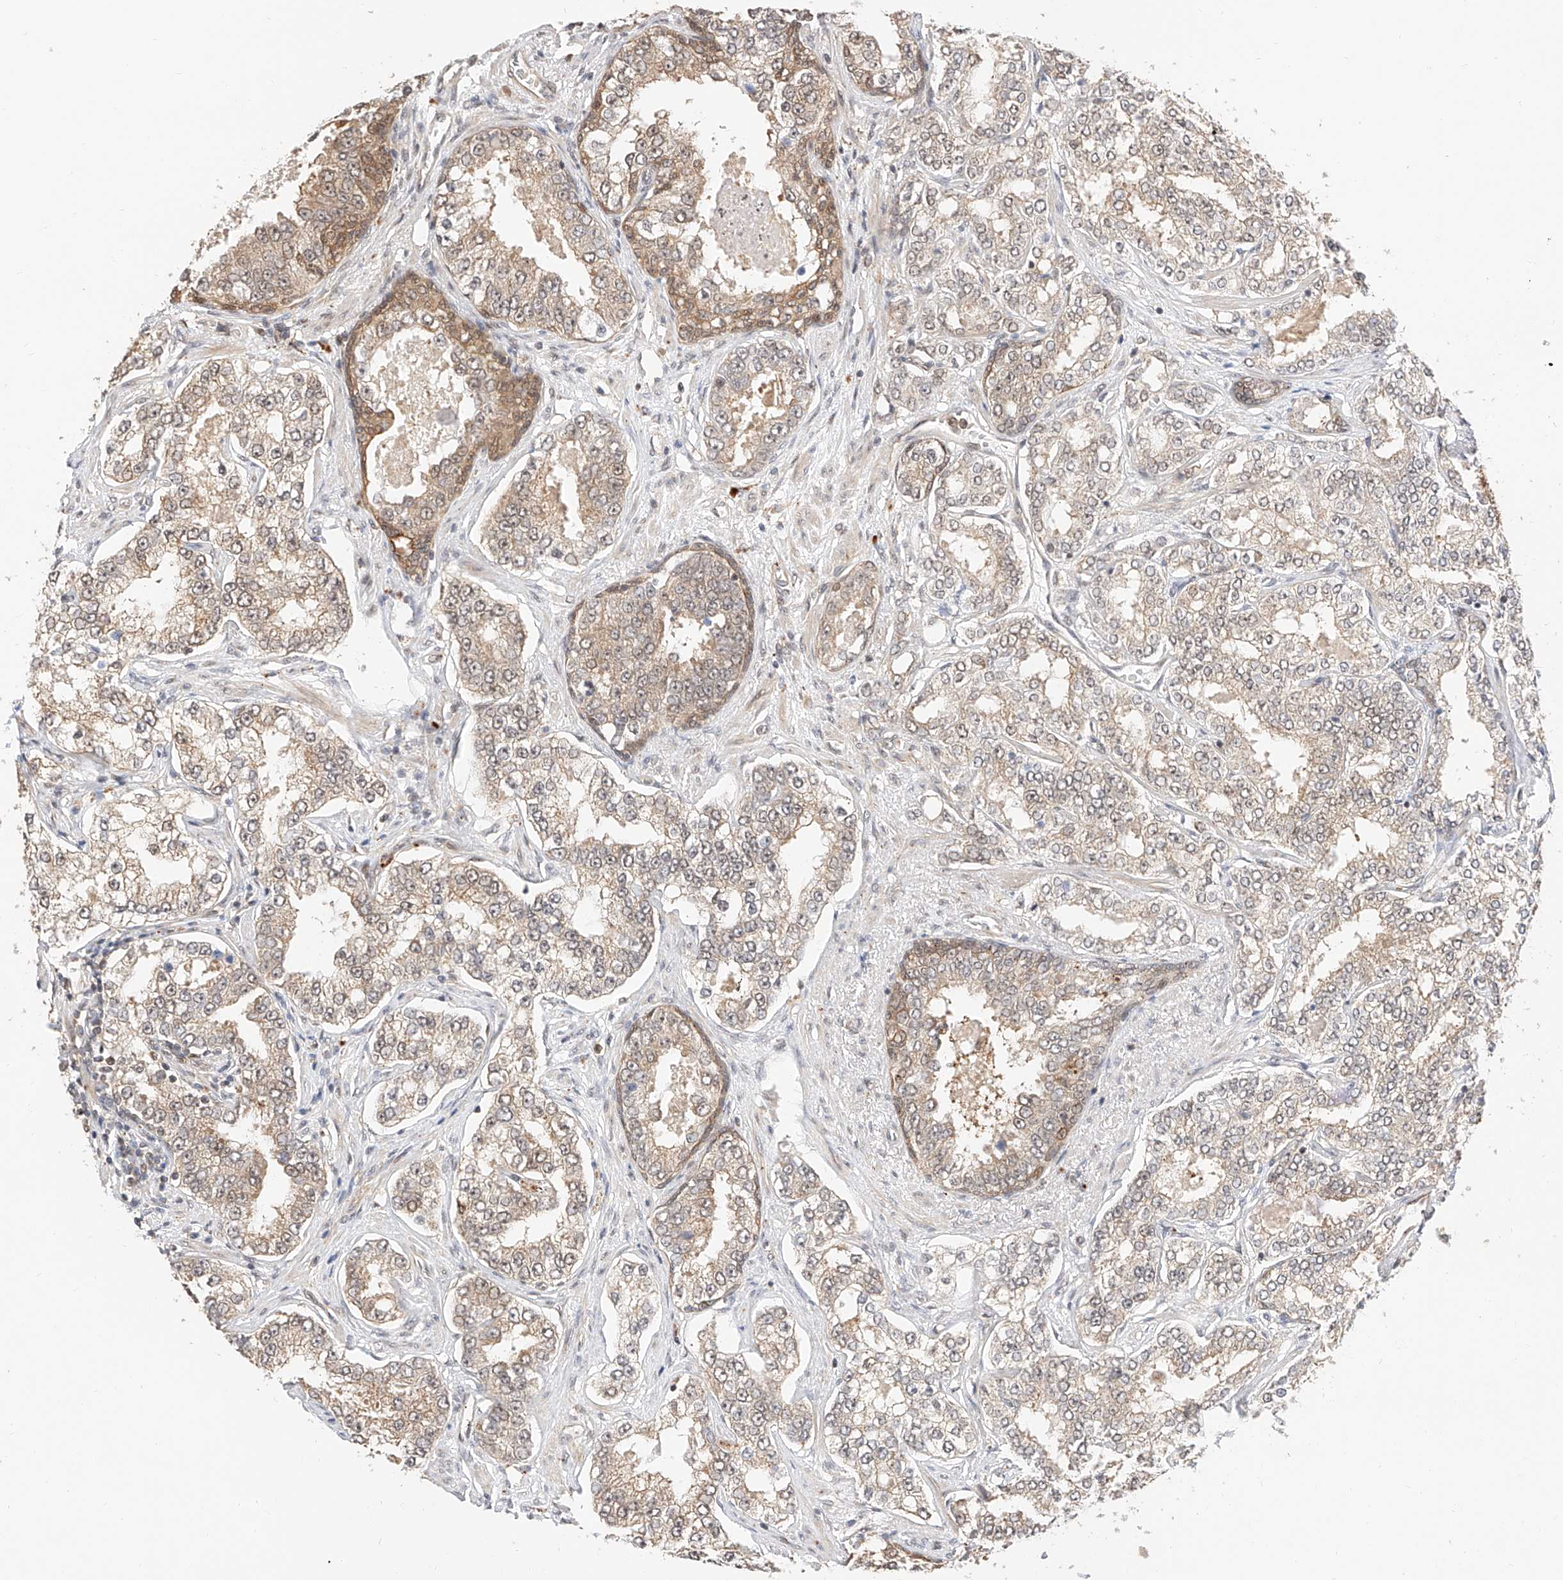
{"staining": {"intensity": "weak", "quantity": "<25%", "location": "cytoplasmic/membranous"}, "tissue": "prostate cancer", "cell_type": "Tumor cells", "image_type": "cancer", "snomed": [{"axis": "morphology", "description": "Normal tissue, NOS"}, {"axis": "morphology", "description": "Adenocarcinoma, High grade"}, {"axis": "topography", "description": "Prostate"}], "caption": "Human prostate cancer stained for a protein using immunohistochemistry displays no expression in tumor cells.", "gene": "EIF4H", "patient": {"sex": "male", "age": 83}}